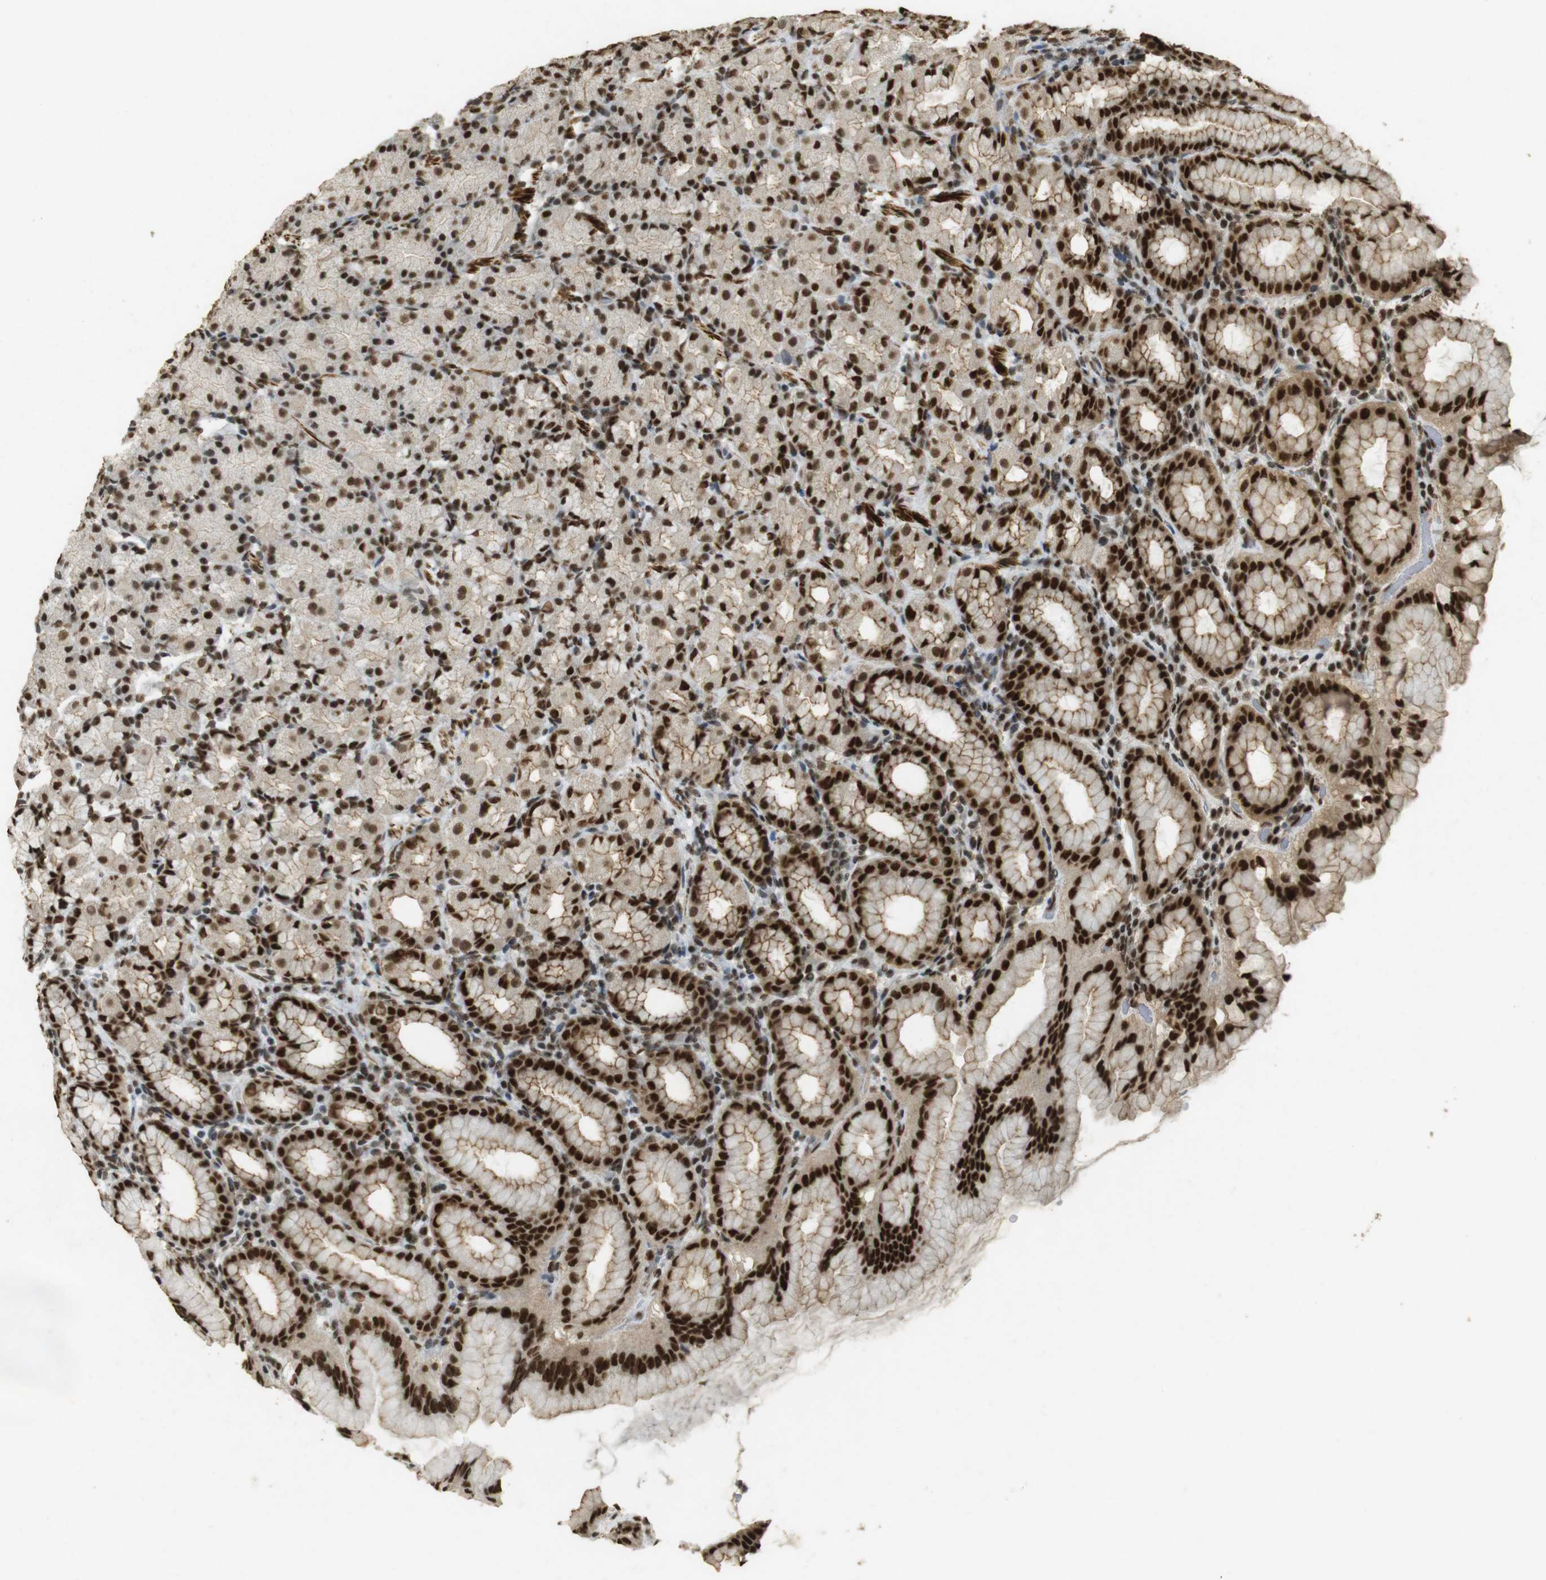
{"staining": {"intensity": "strong", "quantity": ">75%", "location": "nuclear"}, "tissue": "stomach", "cell_type": "Glandular cells", "image_type": "normal", "snomed": [{"axis": "morphology", "description": "Normal tissue, NOS"}, {"axis": "topography", "description": "Stomach, upper"}], "caption": "Protein staining exhibits strong nuclear positivity in approximately >75% of glandular cells in unremarkable stomach.", "gene": "GATA4", "patient": {"sex": "male", "age": 68}}